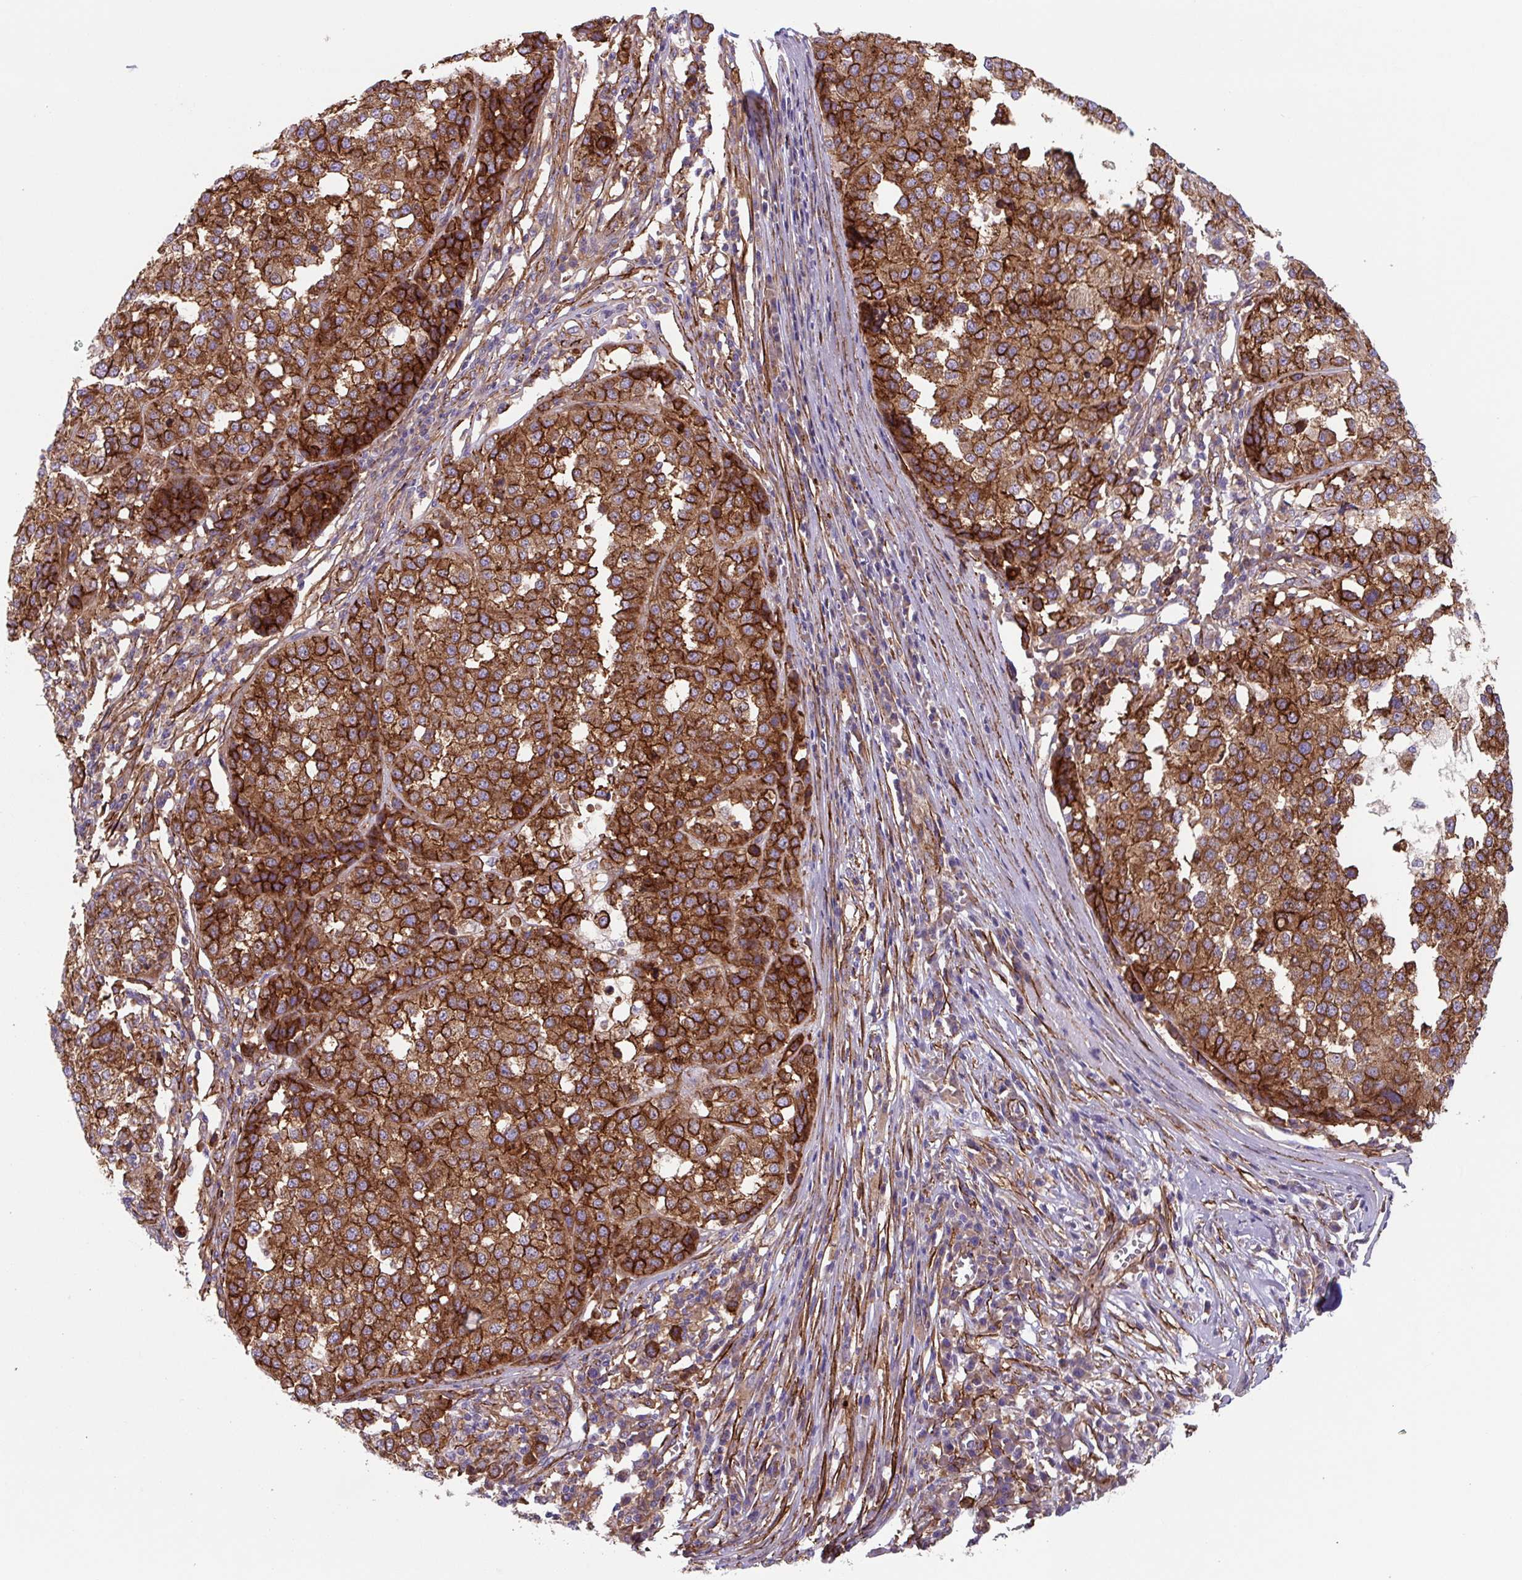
{"staining": {"intensity": "strong", "quantity": ">75%", "location": "cytoplasmic/membranous"}, "tissue": "melanoma", "cell_type": "Tumor cells", "image_type": "cancer", "snomed": [{"axis": "morphology", "description": "Malignant melanoma, Metastatic site"}, {"axis": "topography", "description": "Lymph node"}], "caption": "A photomicrograph showing strong cytoplasmic/membranous positivity in about >75% of tumor cells in melanoma, as visualized by brown immunohistochemical staining.", "gene": "DHFR2", "patient": {"sex": "male", "age": 44}}